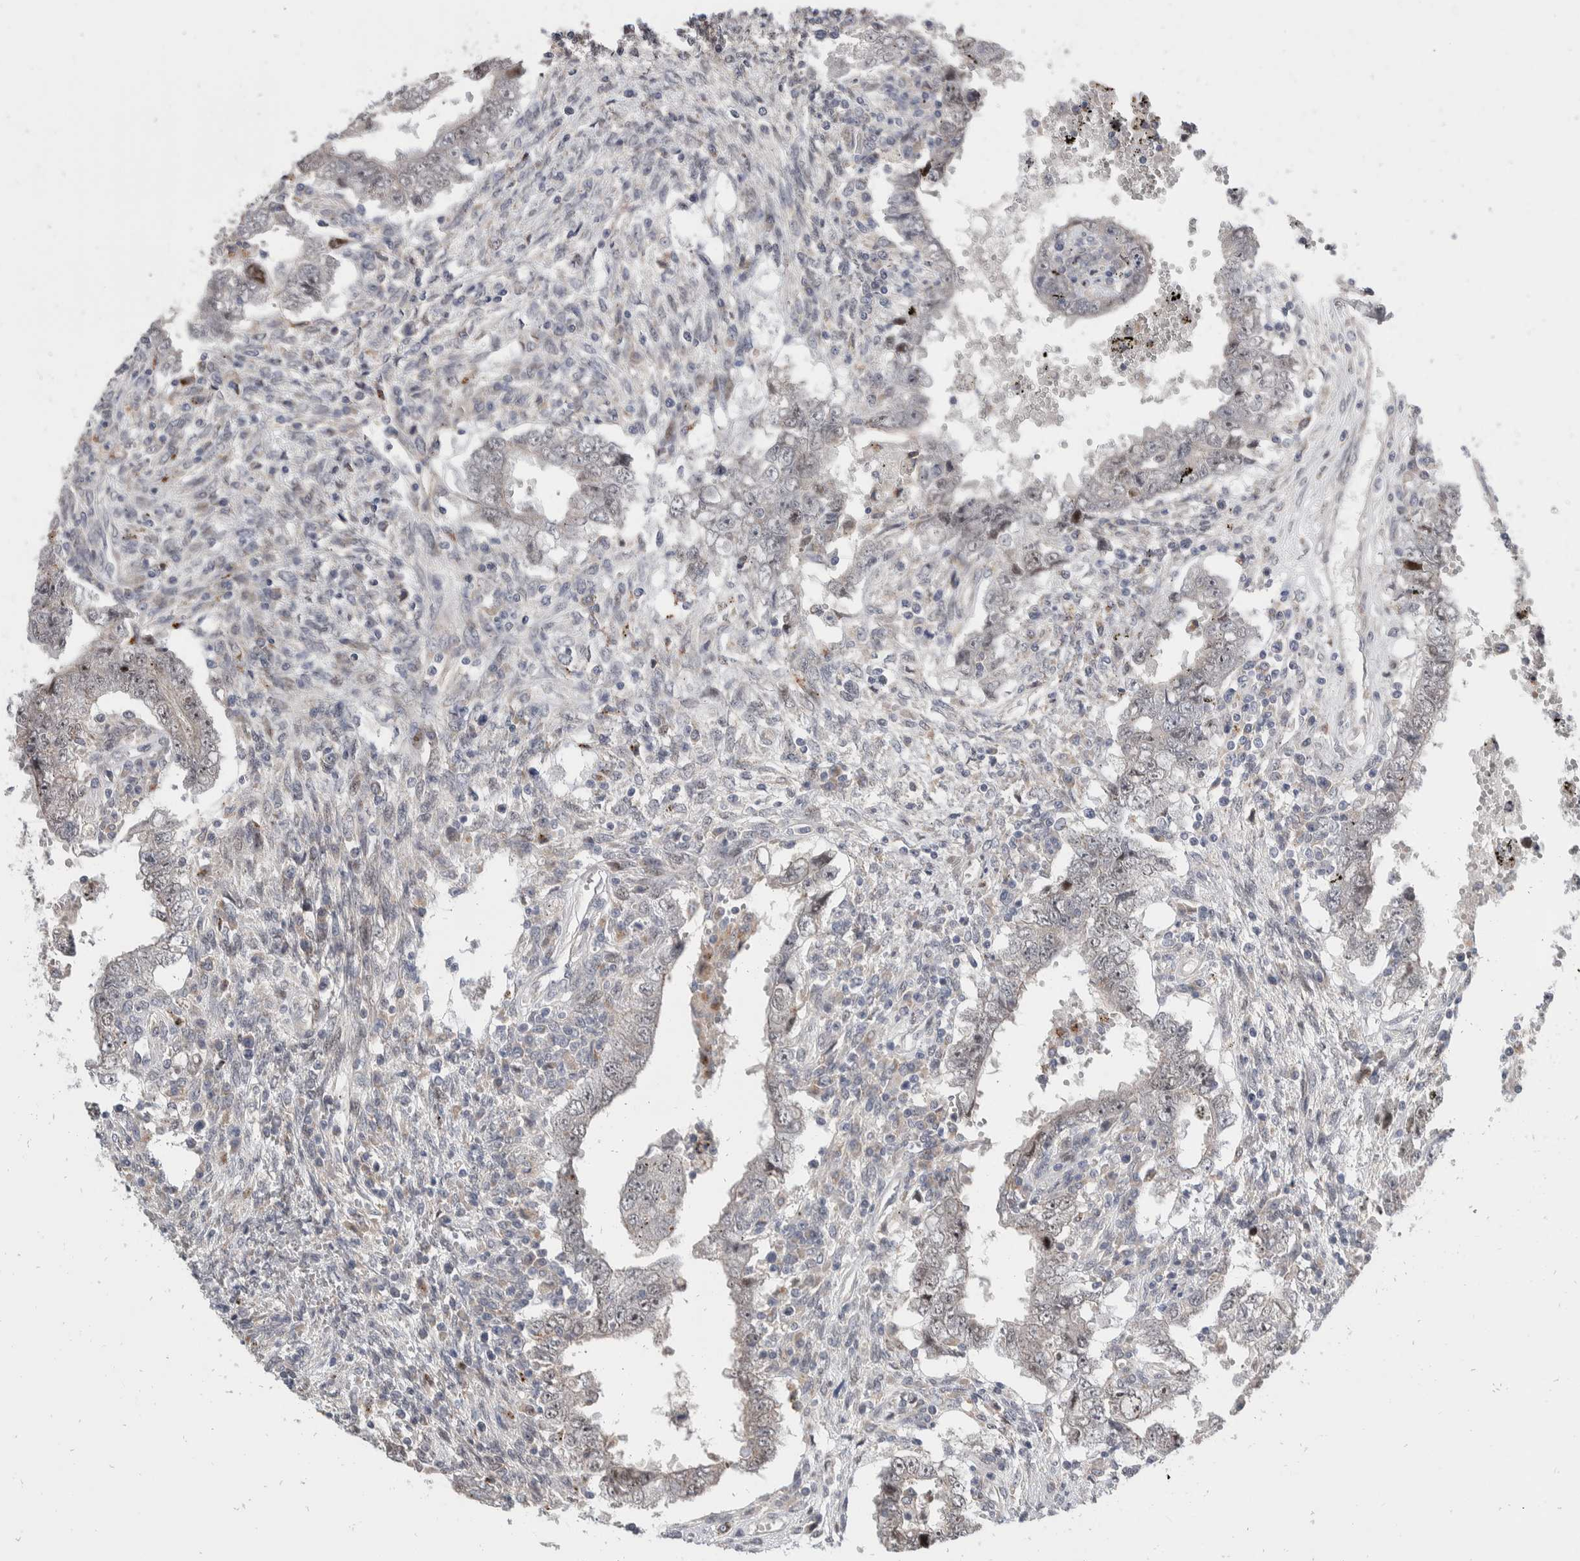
{"staining": {"intensity": "weak", "quantity": "25%-75%", "location": "nuclear"}, "tissue": "testis cancer", "cell_type": "Tumor cells", "image_type": "cancer", "snomed": [{"axis": "morphology", "description": "Carcinoma, Embryonal, NOS"}, {"axis": "topography", "description": "Testis"}], "caption": "Brown immunohistochemical staining in testis cancer exhibits weak nuclear staining in approximately 25%-75% of tumor cells.", "gene": "ZNF703", "patient": {"sex": "male", "age": 26}}